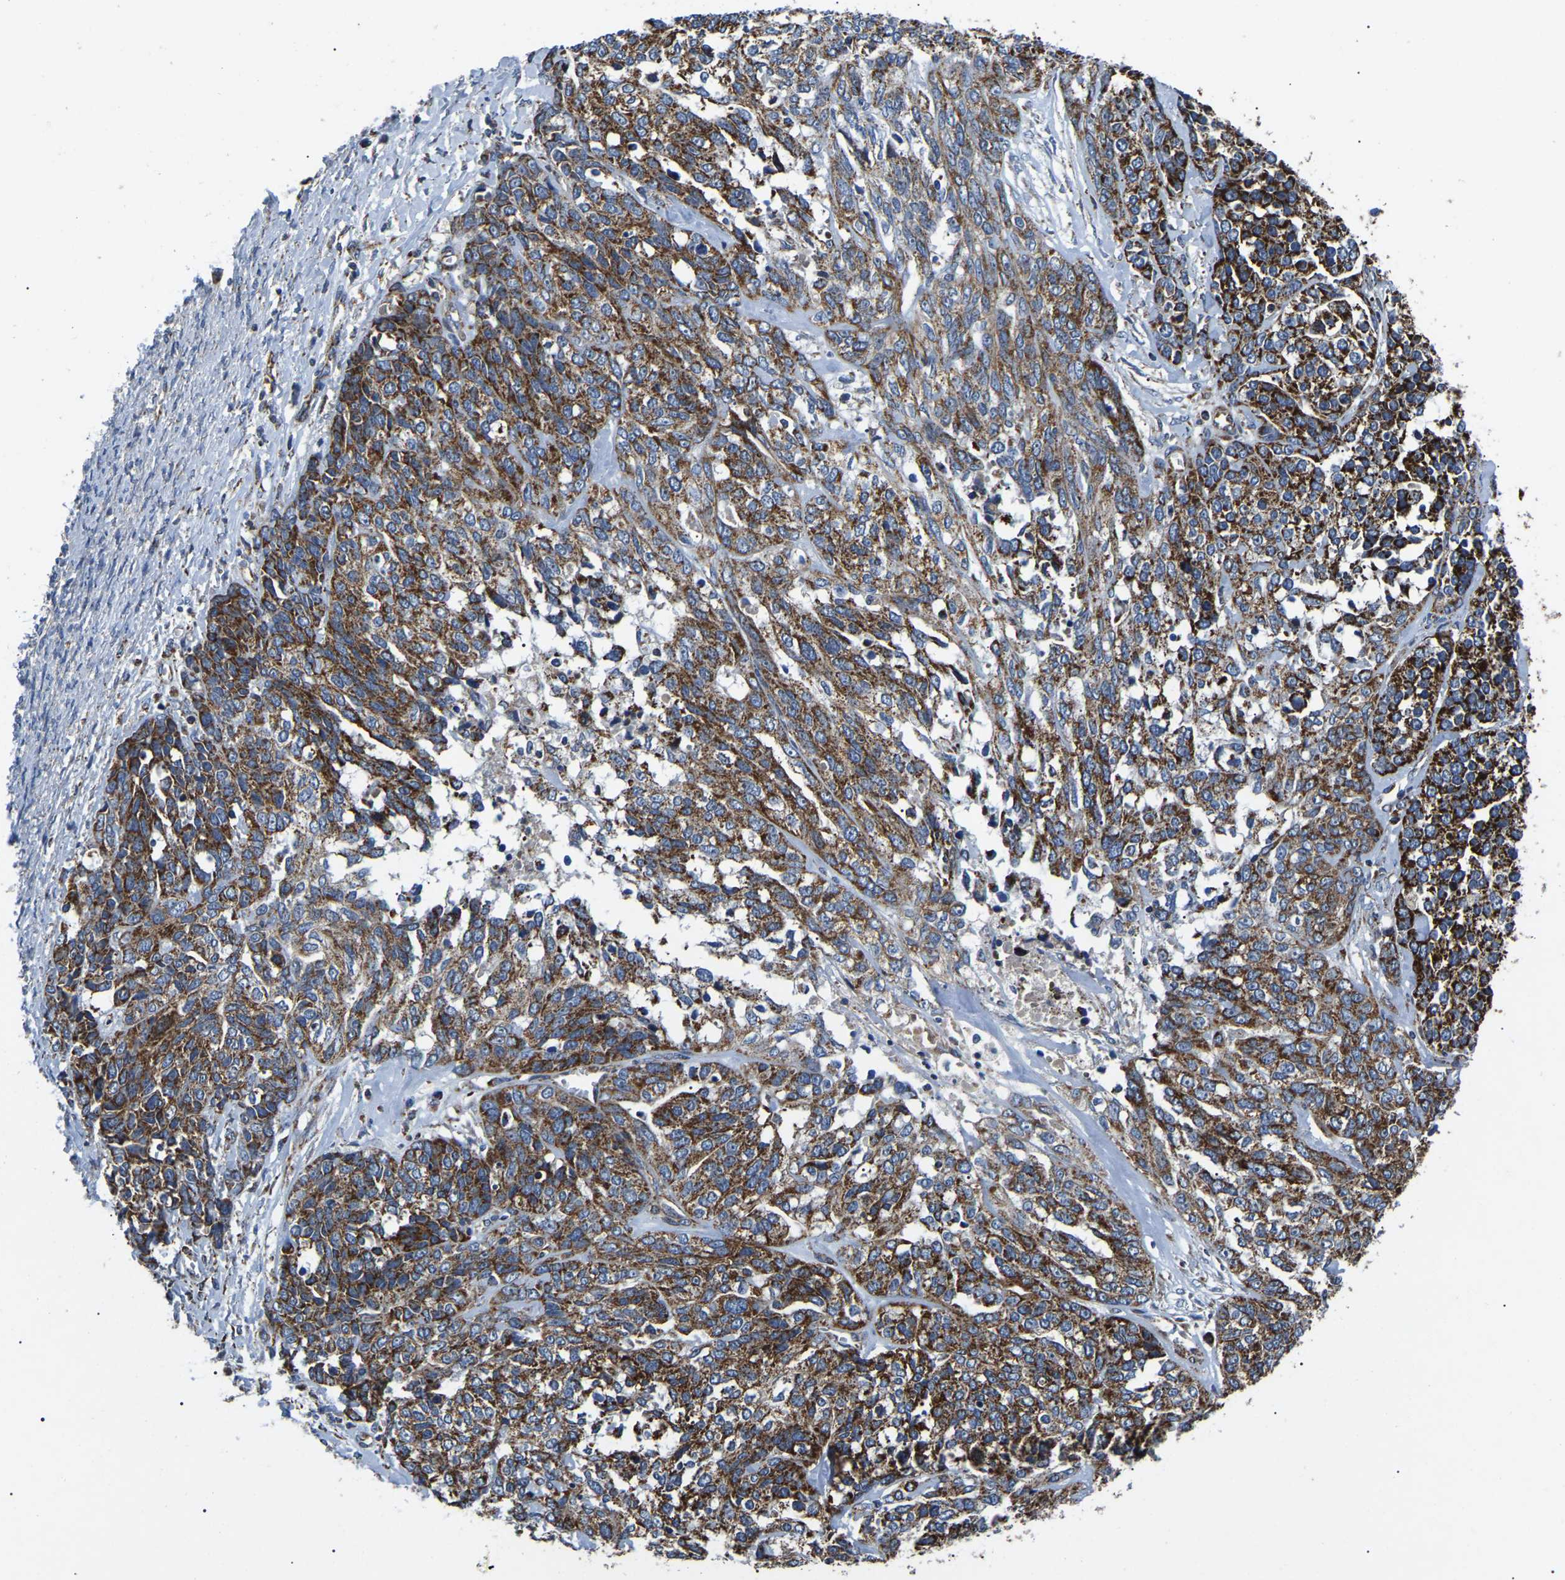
{"staining": {"intensity": "strong", "quantity": ">75%", "location": "cytoplasmic/membranous"}, "tissue": "ovarian cancer", "cell_type": "Tumor cells", "image_type": "cancer", "snomed": [{"axis": "morphology", "description": "Cystadenocarcinoma, serous, NOS"}, {"axis": "topography", "description": "Ovary"}], "caption": "Immunohistochemistry (IHC) image of neoplastic tissue: ovarian cancer (serous cystadenocarcinoma) stained using immunohistochemistry displays high levels of strong protein expression localized specifically in the cytoplasmic/membranous of tumor cells, appearing as a cytoplasmic/membranous brown color.", "gene": "PPM1E", "patient": {"sex": "female", "age": 44}}